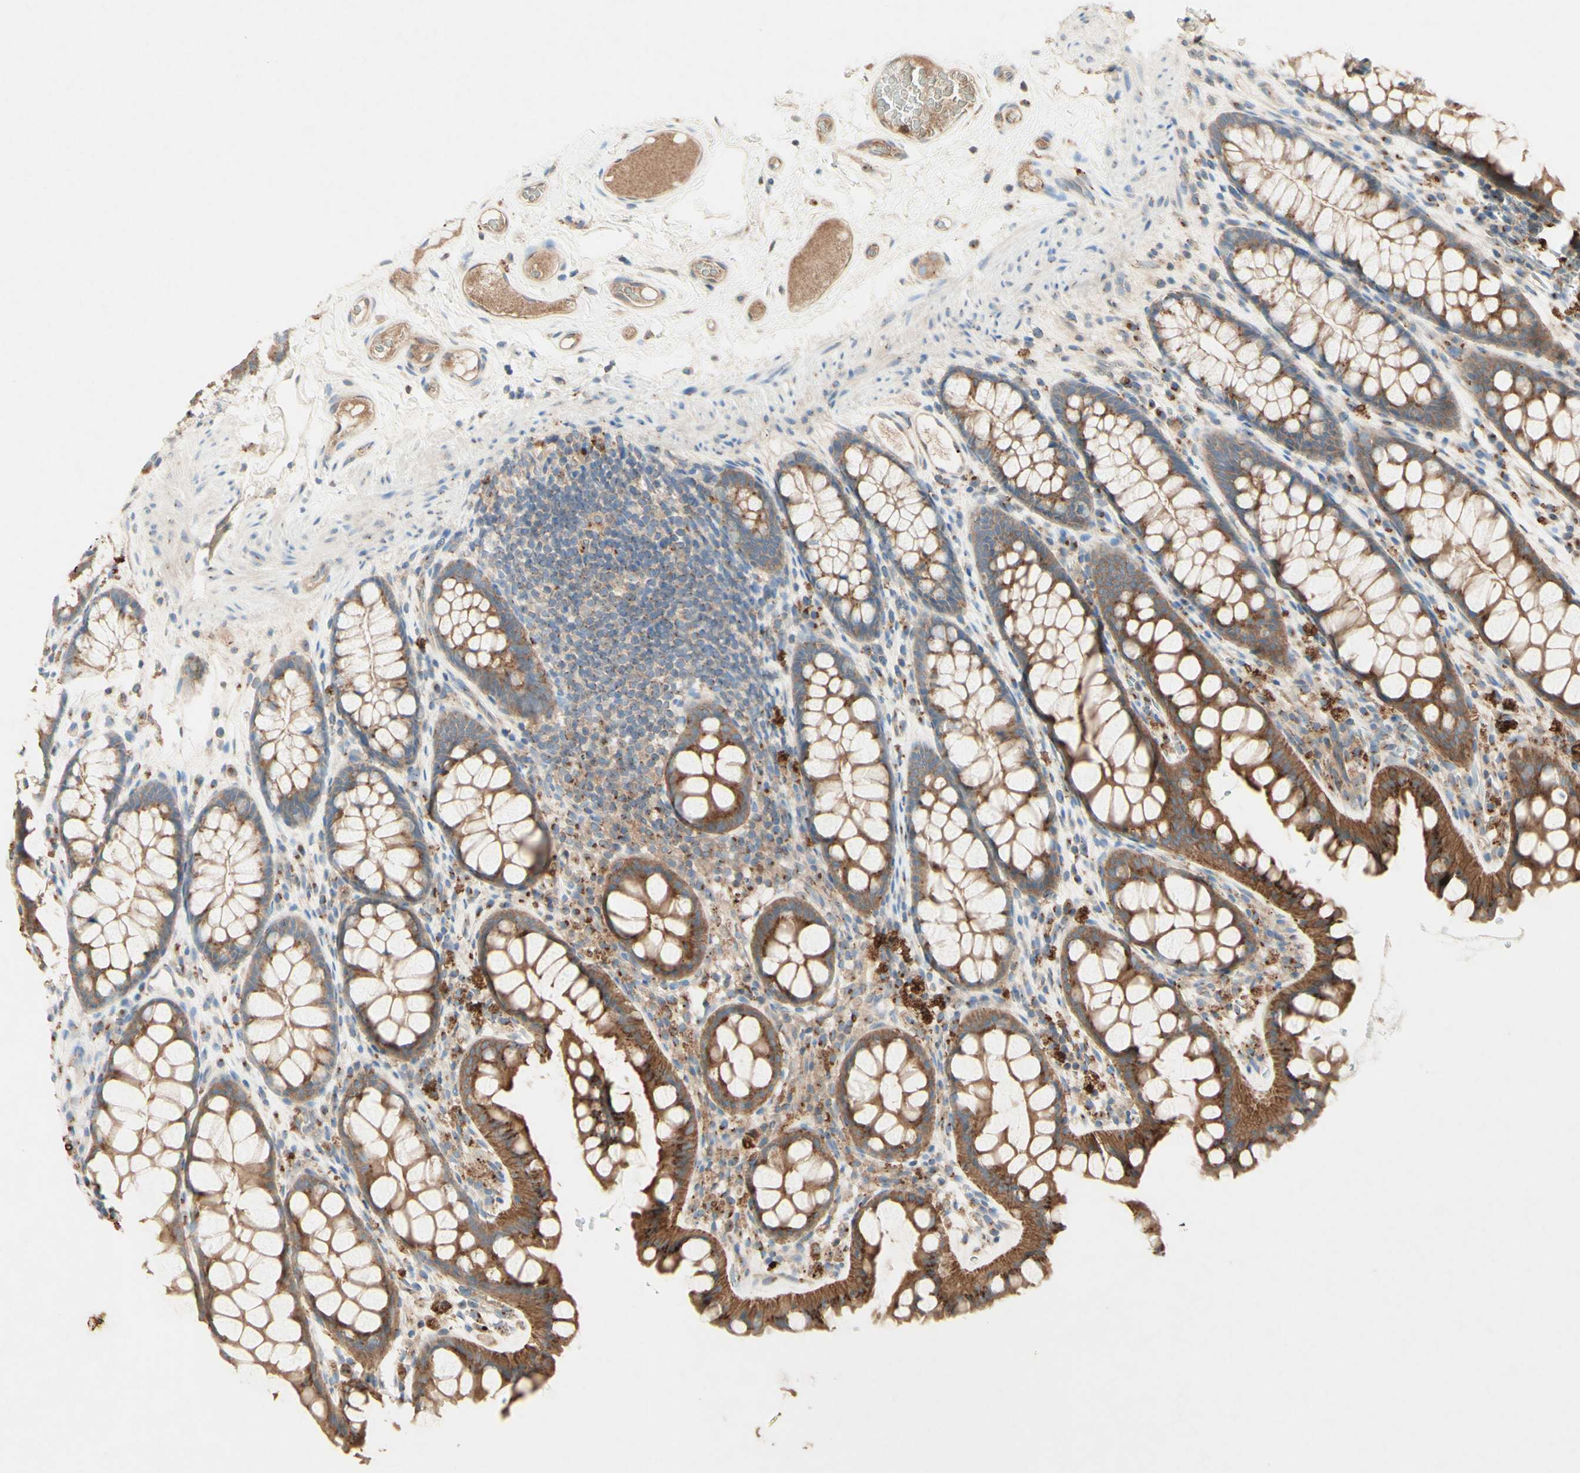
{"staining": {"intensity": "moderate", "quantity": ">75%", "location": "cytoplasmic/membranous"}, "tissue": "colon", "cell_type": "Endothelial cells", "image_type": "normal", "snomed": [{"axis": "morphology", "description": "Normal tissue, NOS"}, {"axis": "topography", "description": "Colon"}], "caption": "Colon stained for a protein (brown) reveals moderate cytoplasmic/membranous positive staining in about >75% of endothelial cells.", "gene": "MTM1", "patient": {"sex": "female", "age": 55}}